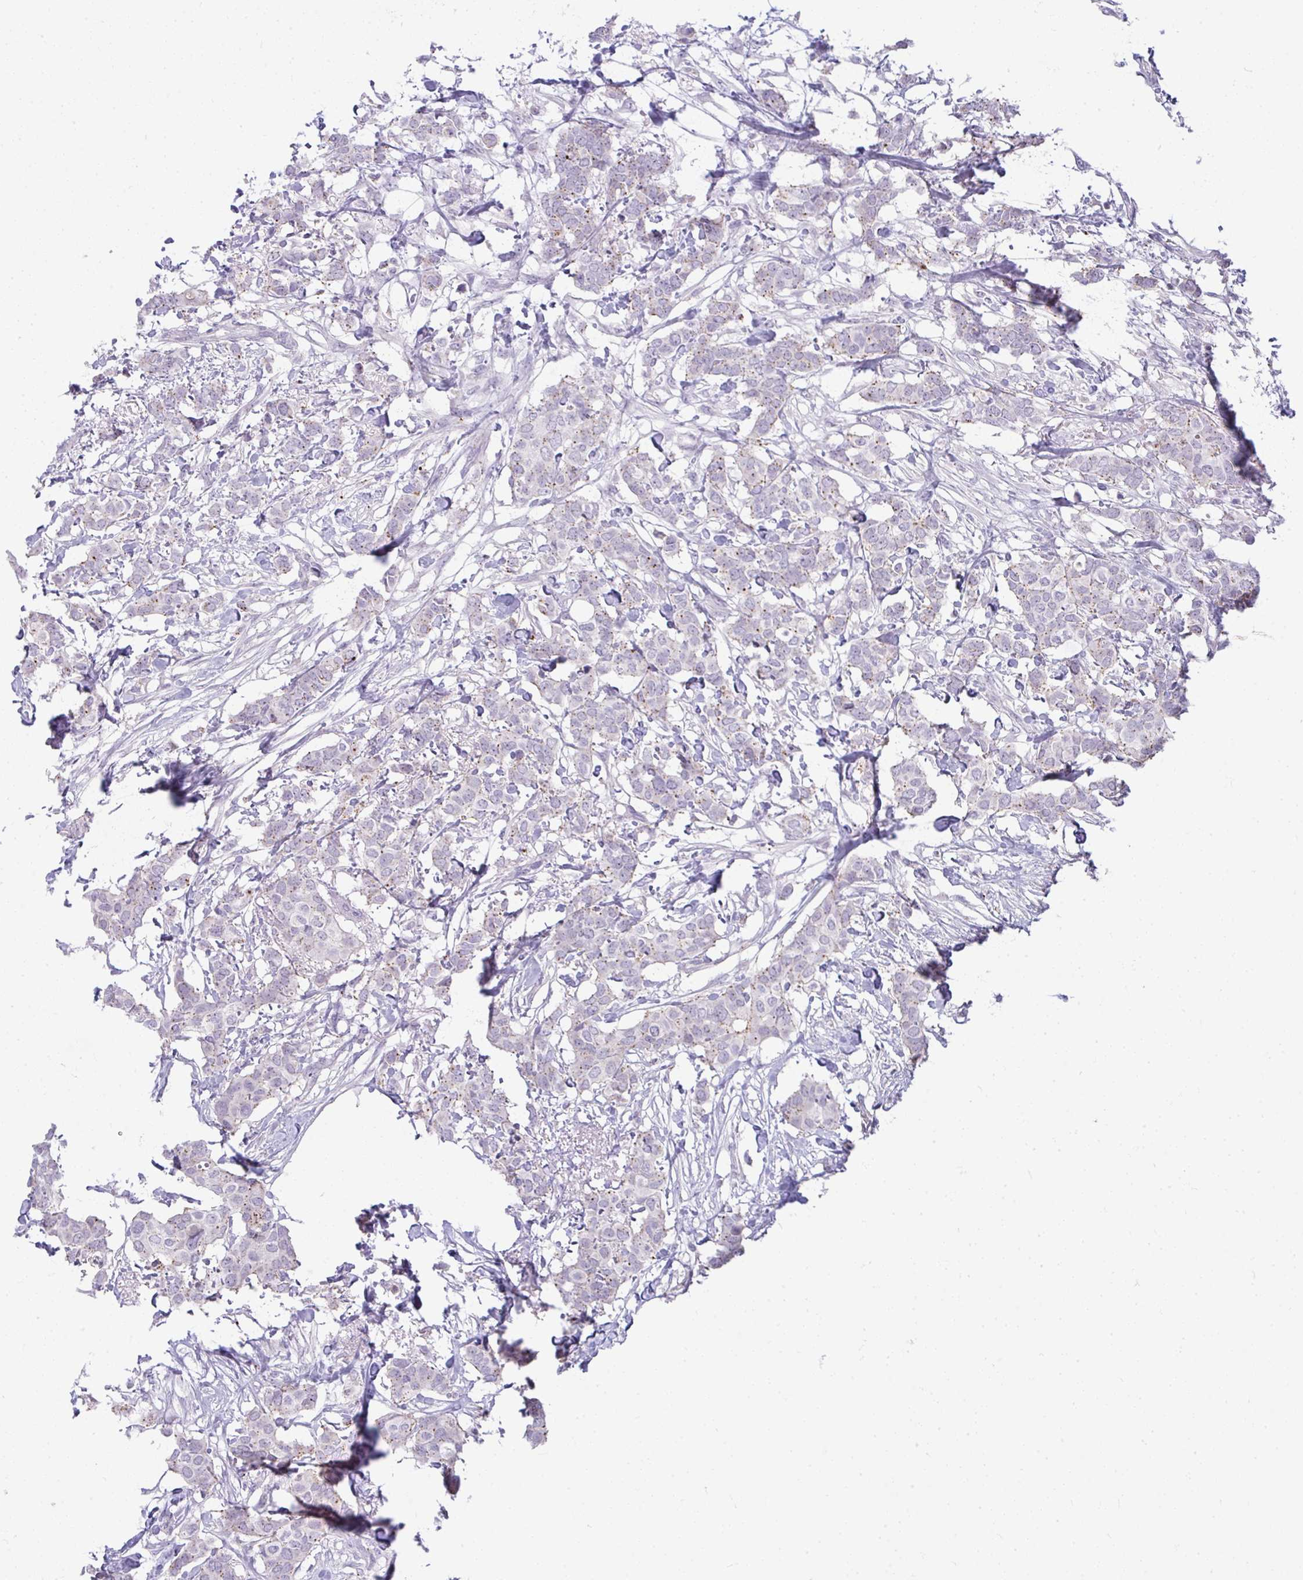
{"staining": {"intensity": "weak", "quantity": "25%-75%", "location": "cytoplasmic/membranous"}, "tissue": "breast cancer", "cell_type": "Tumor cells", "image_type": "cancer", "snomed": [{"axis": "morphology", "description": "Duct carcinoma"}, {"axis": "topography", "description": "Breast"}], "caption": "IHC of breast cancer displays low levels of weak cytoplasmic/membranous expression in approximately 25%-75% of tumor cells.", "gene": "VPS4B", "patient": {"sex": "female", "age": 62}}